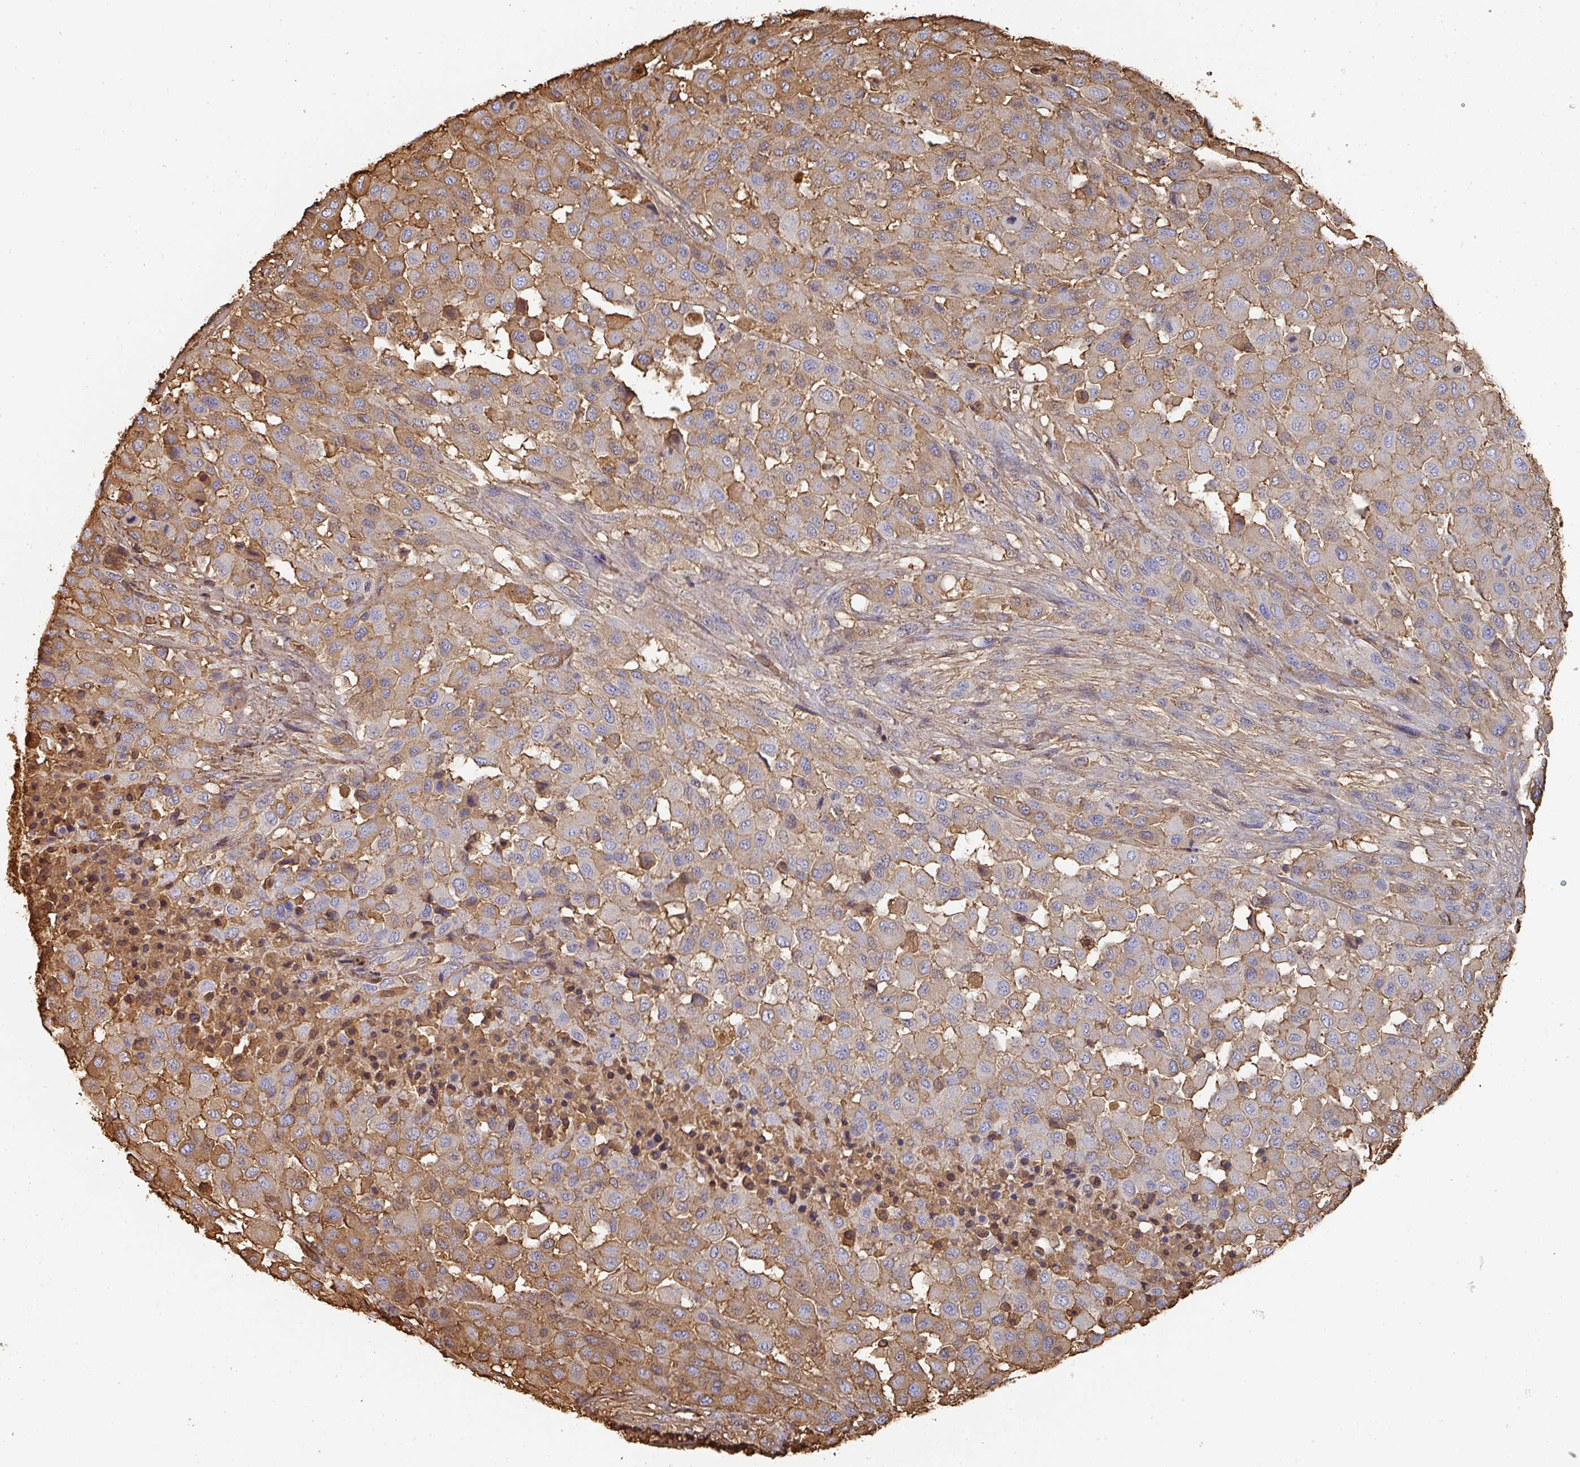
{"staining": {"intensity": "moderate", "quantity": "25%-75%", "location": "cytoplasmic/membranous"}, "tissue": "melanoma", "cell_type": "Tumor cells", "image_type": "cancer", "snomed": [{"axis": "morphology", "description": "Malignant melanoma, Metastatic site"}, {"axis": "topography", "description": "Skin"}], "caption": "Immunohistochemistry (DAB (3,3'-diaminobenzidine)) staining of human malignant melanoma (metastatic site) reveals moderate cytoplasmic/membranous protein expression in about 25%-75% of tumor cells.", "gene": "ALB", "patient": {"sex": "female", "age": 81}}